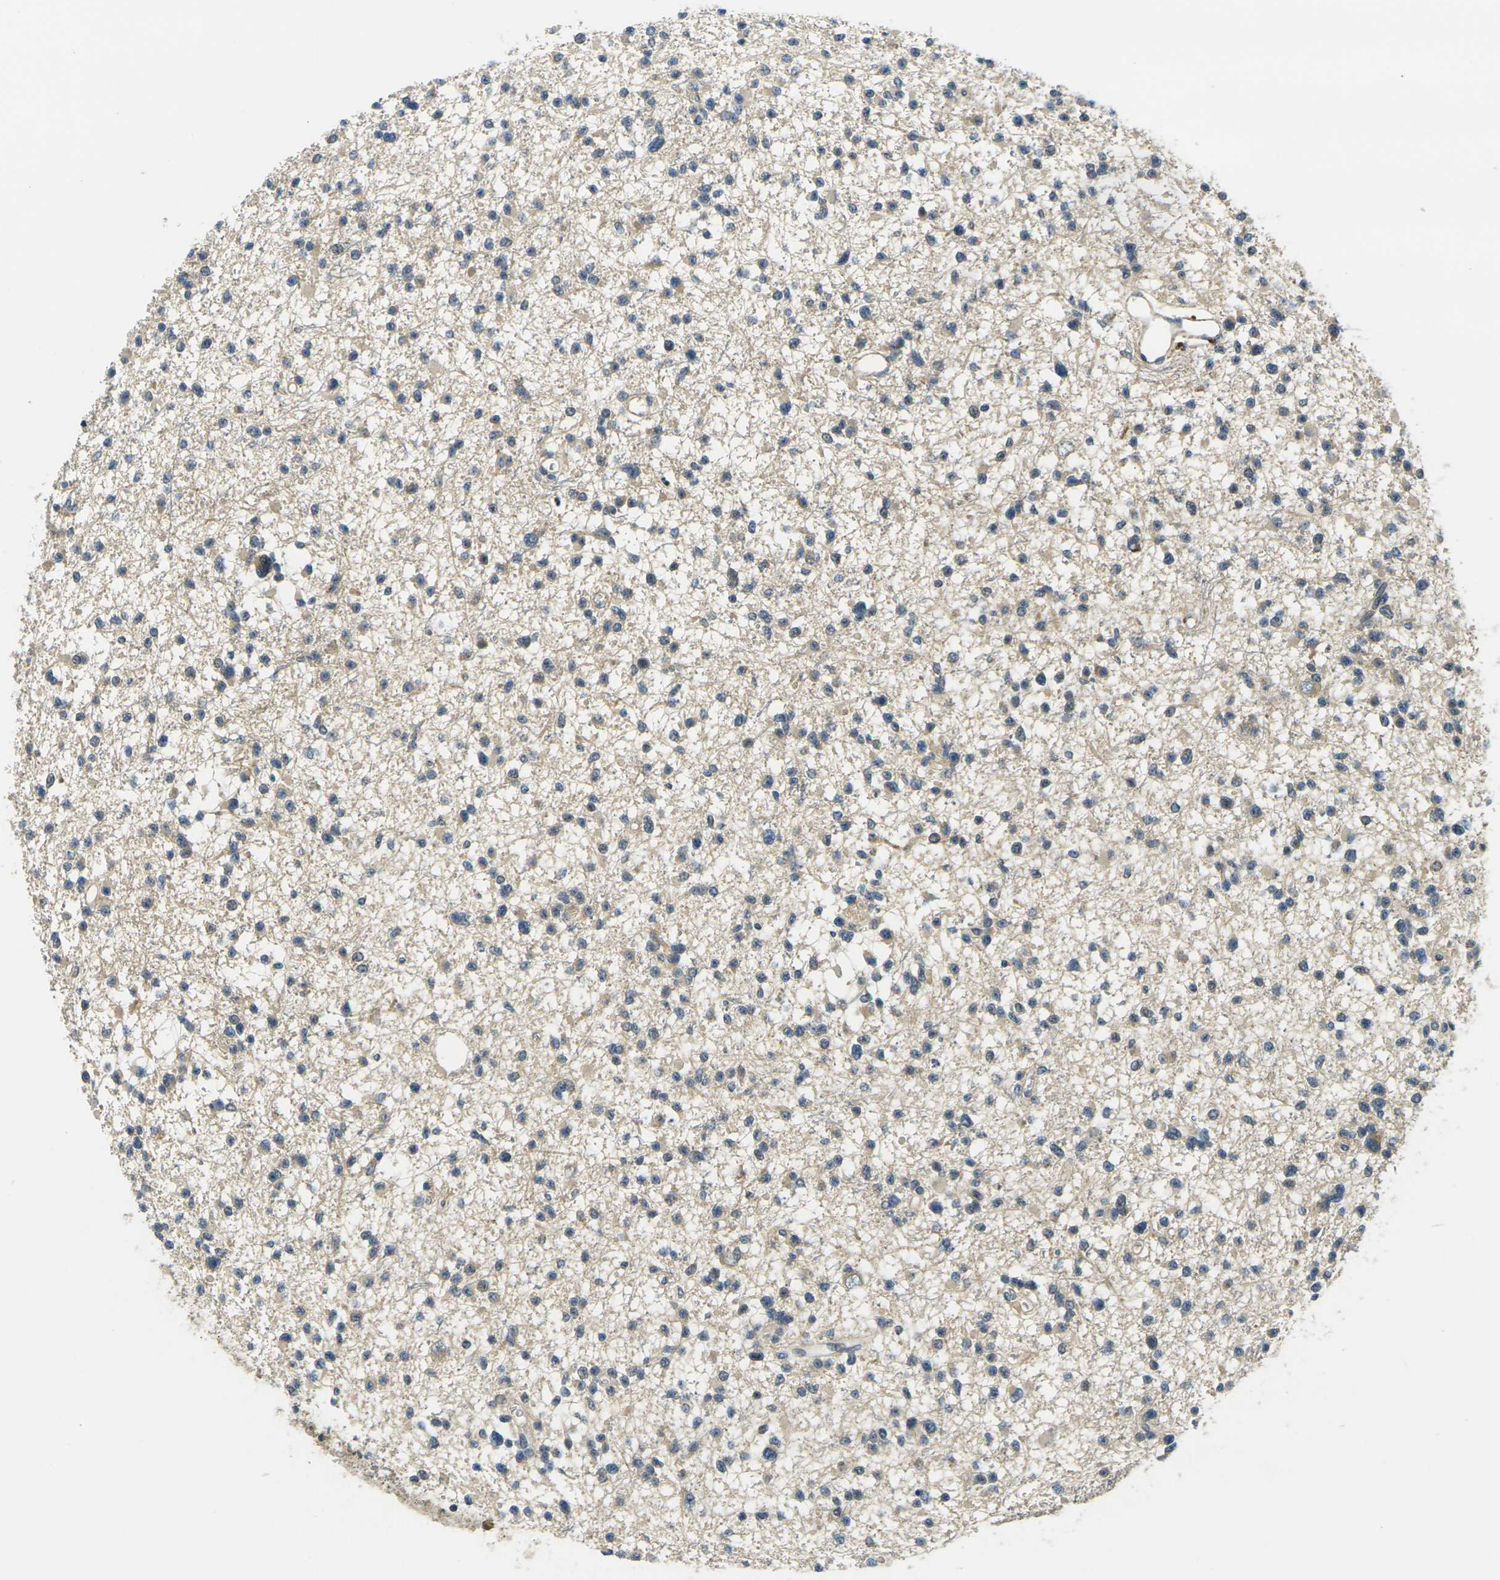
{"staining": {"intensity": "weak", "quantity": "25%-75%", "location": "cytoplasmic/membranous"}, "tissue": "glioma", "cell_type": "Tumor cells", "image_type": "cancer", "snomed": [{"axis": "morphology", "description": "Glioma, malignant, Low grade"}, {"axis": "topography", "description": "Brain"}], "caption": "An image of human malignant low-grade glioma stained for a protein shows weak cytoplasmic/membranous brown staining in tumor cells.", "gene": "MINAR2", "patient": {"sex": "female", "age": 22}}